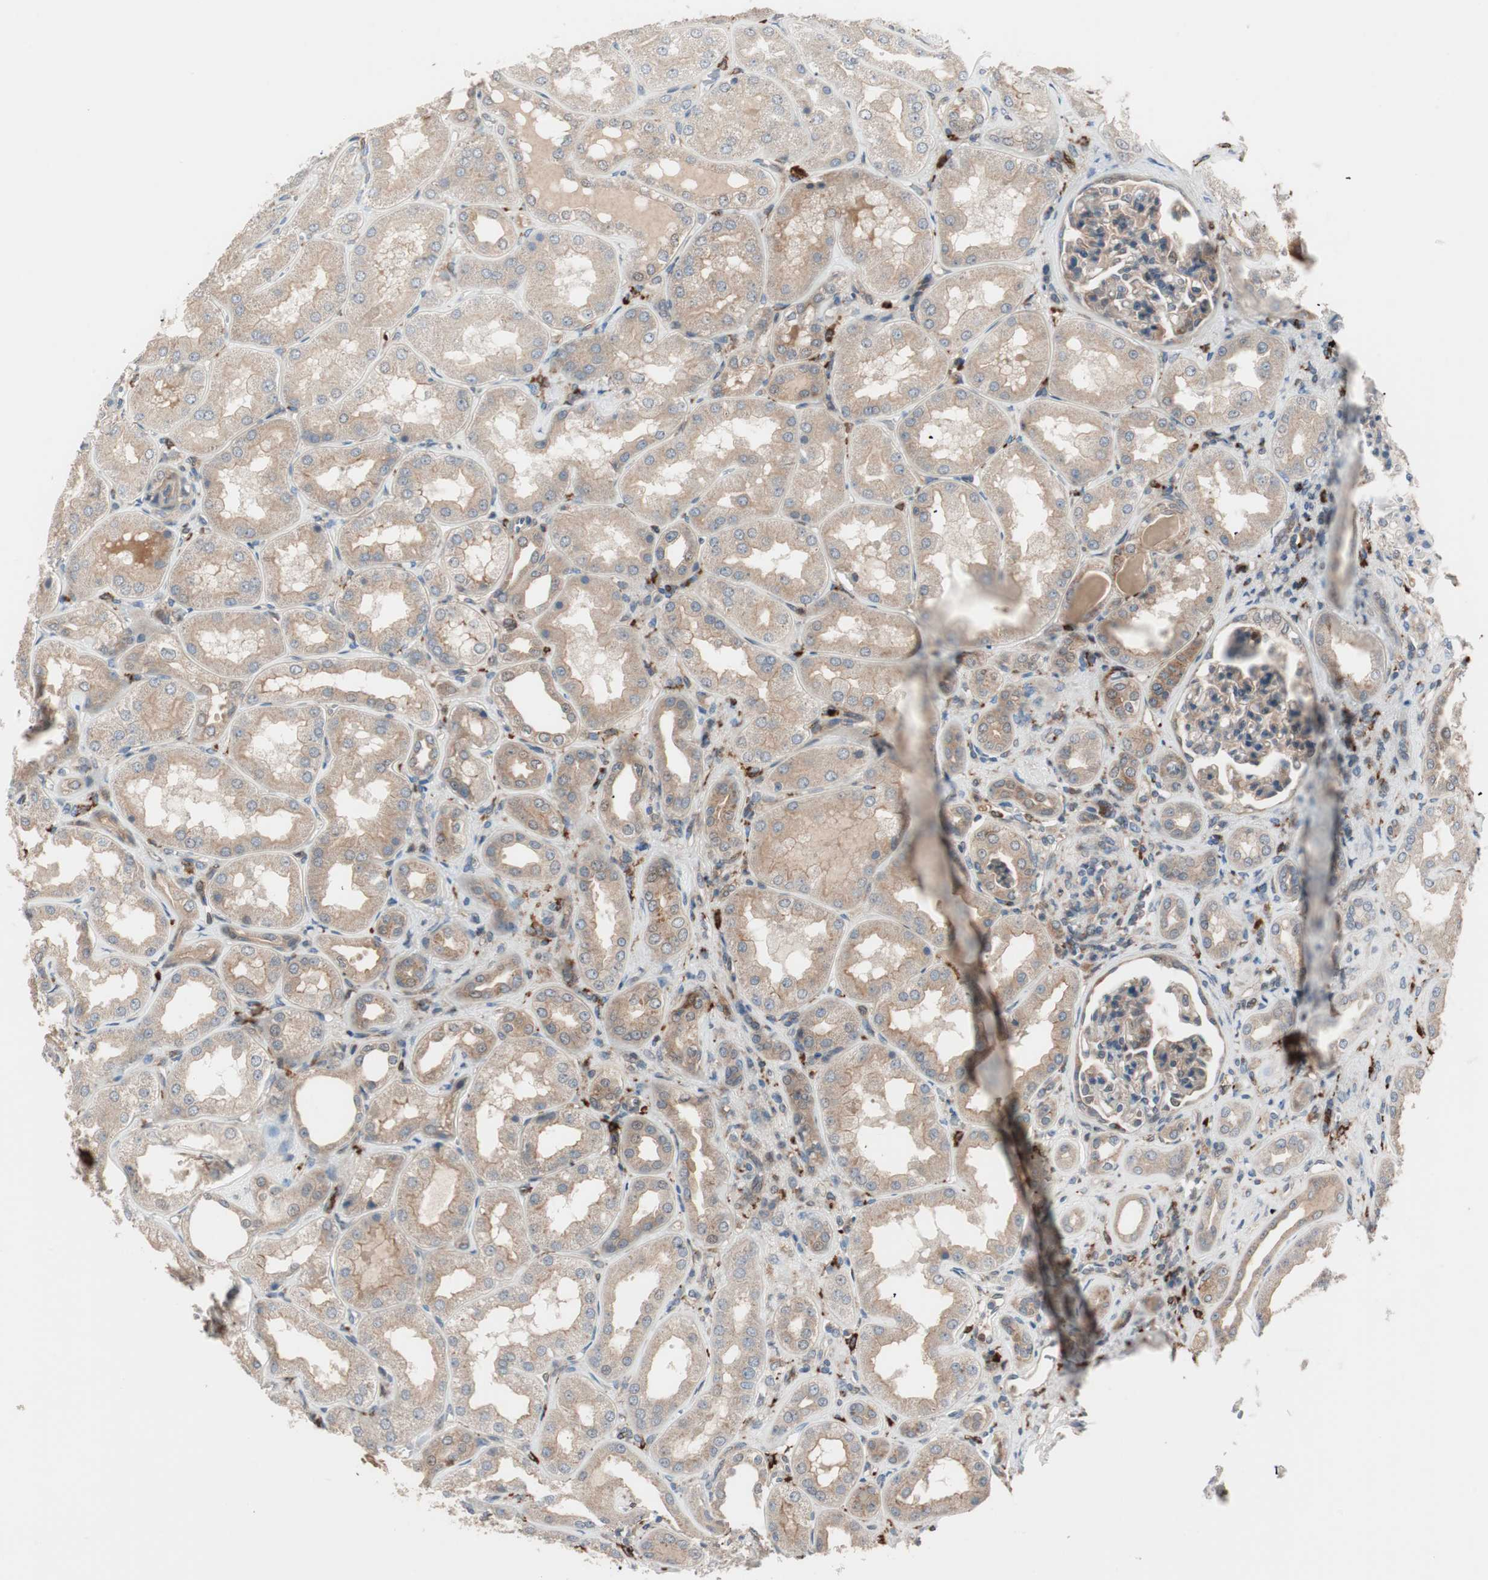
{"staining": {"intensity": "weak", "quantity": ">75%", "location": "cytoplasmic/membranous"}, "tissue": "kidney", "cell_type": "Cells in glomeruli", "image_type": "normal", "snomed": [{"axis": "morphology", "description": "Normal tissue, NOS"}, {"axis": "topography", "description": "Kidney"}], "caption": "Protein staining of benign kidney demonstrates weak cytoplasmic/membranous staining in approximately >75% of cells in glomeruli. (Stains: DAB (3,3'-diaminobenzidine) in brown, nuclei in blue, Microscopy: brightfield microscopy at high magnification).", "gene": "STAB1", "patient": {"sex": "female", "age": 56}}